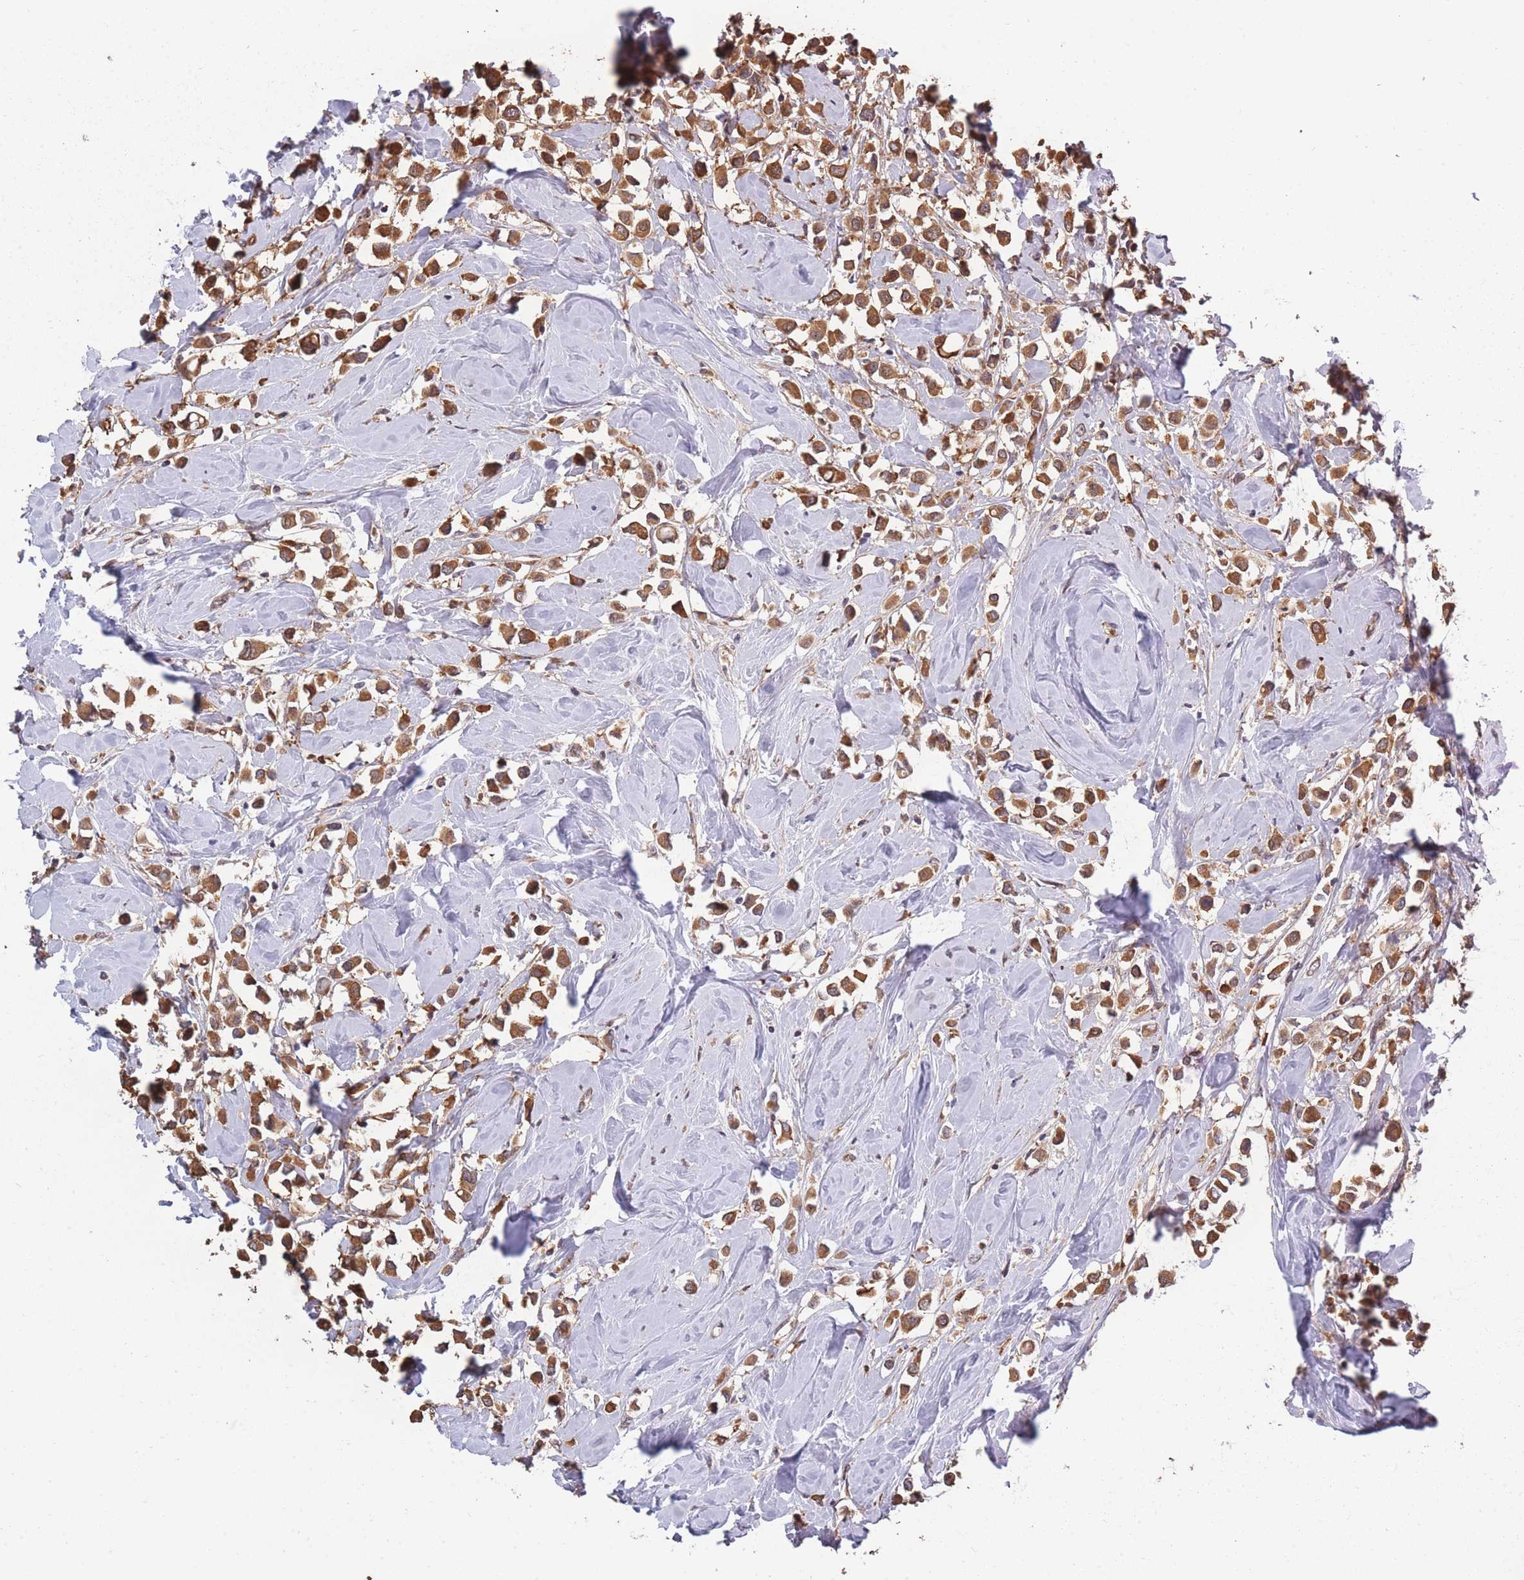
{"staining": {"intensity": "moderate", "quantity": ">75%", "location": "cytoplasmic/membranous"}, "tissue": "breast cancer", "cell_type": "Tumor cells", "image_type": "cancer", "snomed": [{"axis": "morphology", "description": "Duct carcinoma"}, {"axis": "topography", "description": "Breast"}], "caption": "Protein staining demonstrates moderate cytoplasmic/membranous staining in about >75% of tumor cells in breast intraductal carcinoma.", "gene": "ARL13B", "patient": {"sex": "female", "age": 61}}